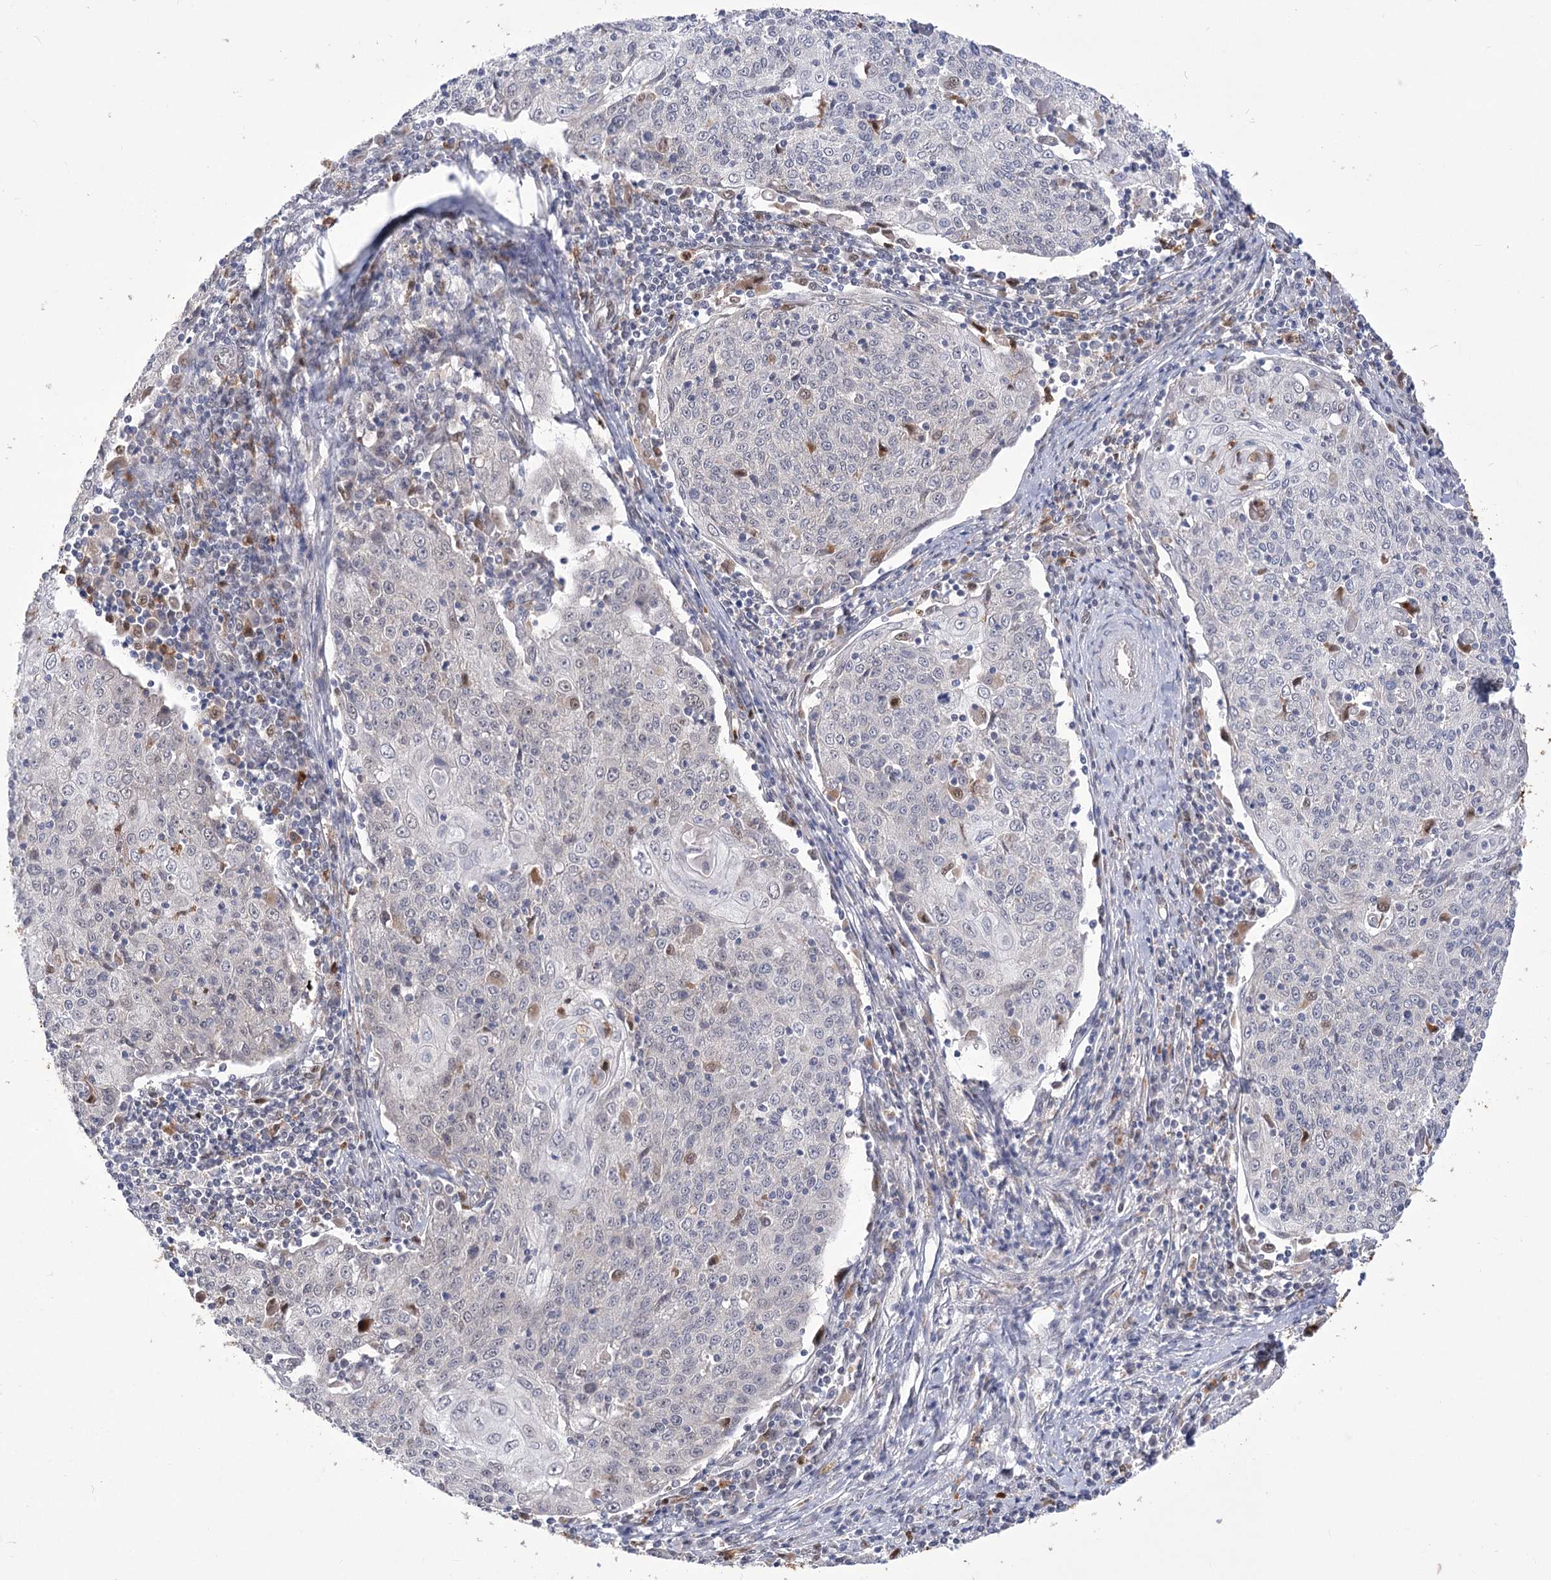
{"staining": {"intensity": "negative", "quantity": "none", "location": "none"}, "tissue": "cervical cancer", "cell_type": "Tumor cells", "image_type": "cancer", "snomed": [{"axis": "morphology", "description": "Squamous cell carcinoma, NOS"}, {"axis": "topography", "description": "Cervix"}], "caption": "Squamous cell carcinoma (cervical) stained for a protein using immunohistochemistry (IHC) displays no staining tumor cells.", "gene": "SIAE", "patient": {"sex": "female", "age": 48}}